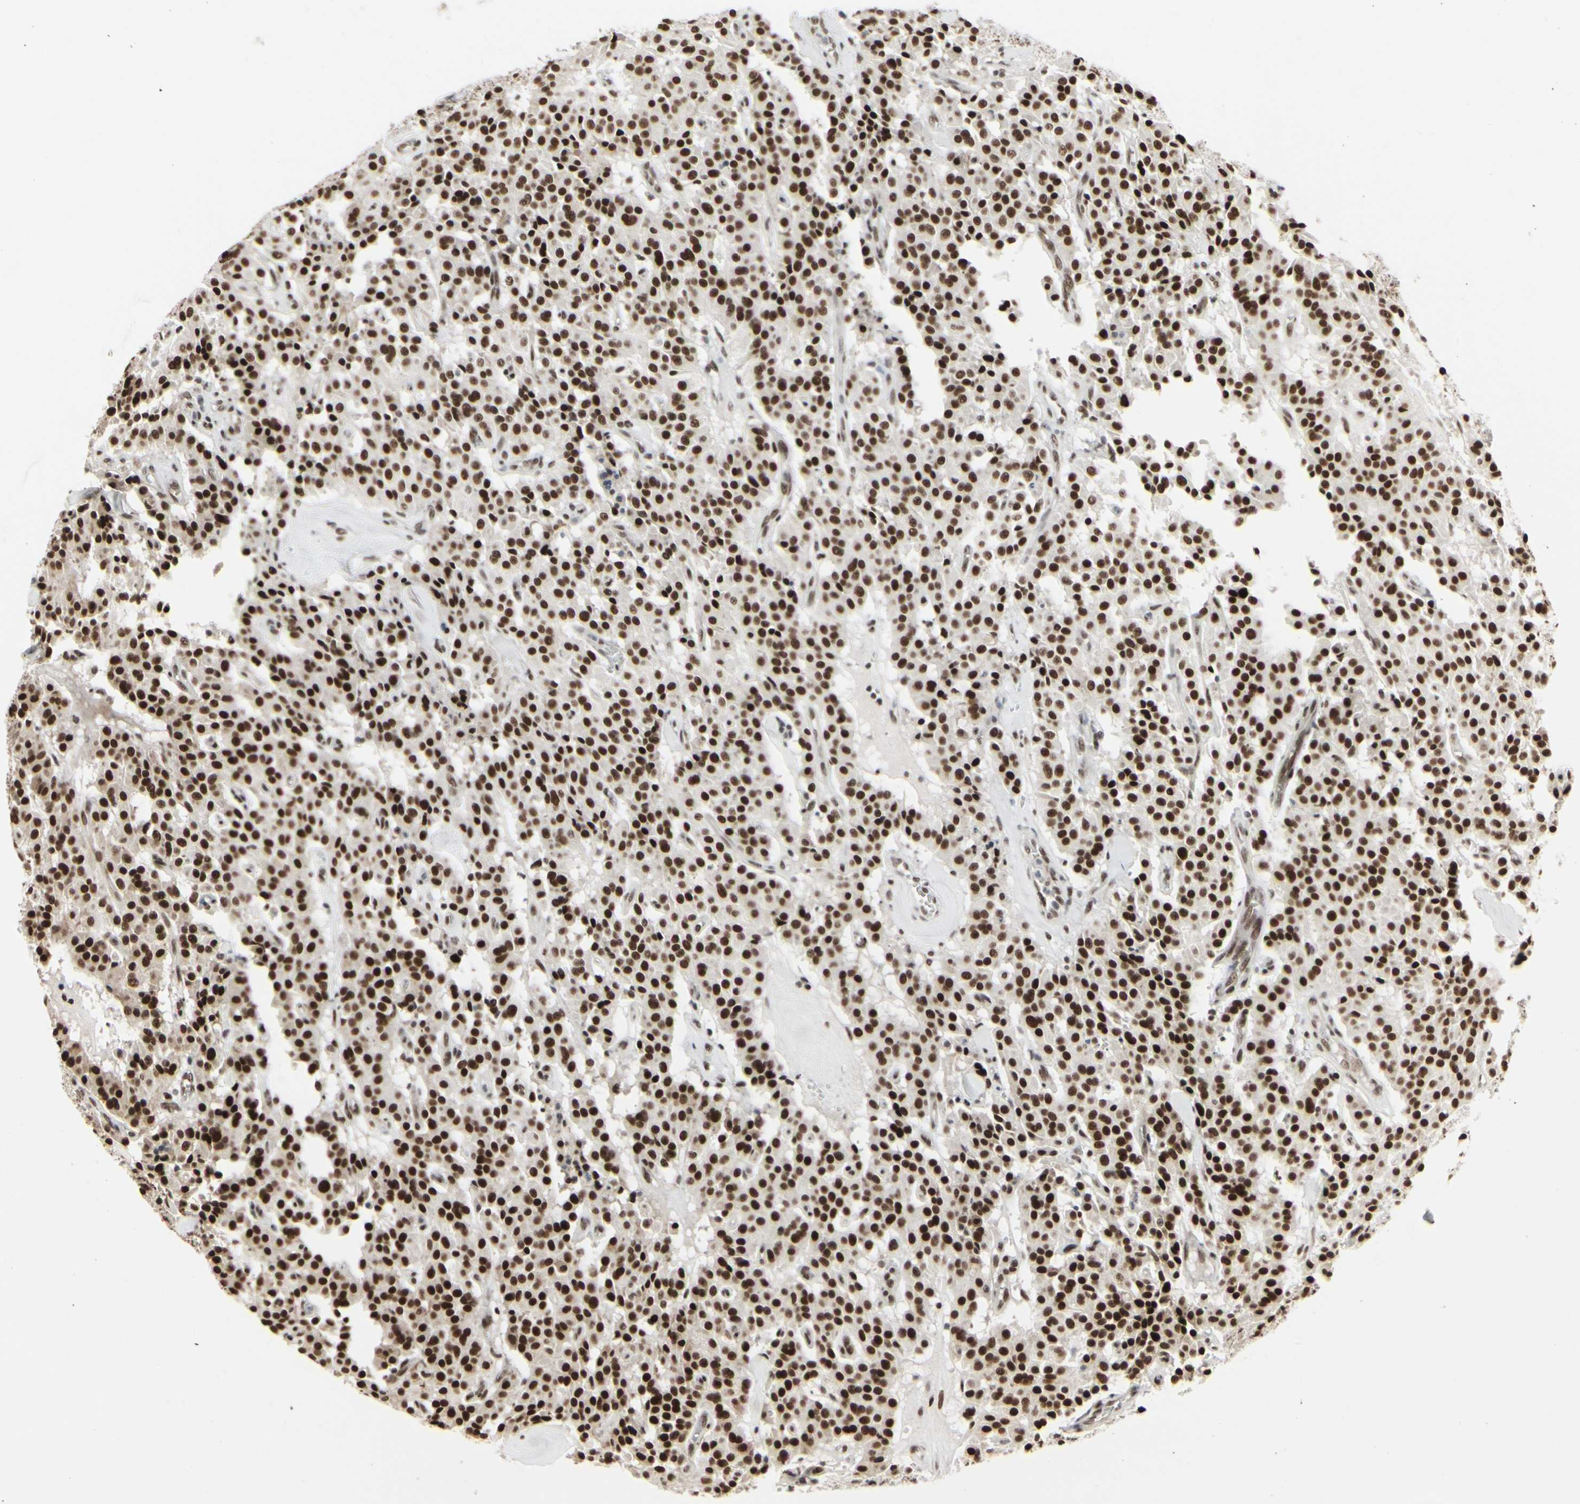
{"staining": {"intensity": "strong", "quantity": ">75%", "location": "nuclear"}, "tissue": "carcinoid", "cell_type": "Tumor cells", "image_type": "cancer", "snomed": [{"axis": "morphology", "description": "Carcinoid, malignant, NOS"}, {"axis": "topography", "description": "Lung"}], "caption": "About >75% of tumor cells in human carcinoid display strong nuclear protein positivity as visualized by brown immunohistochemical staining.", "gene": "HMG20A", "patient": {"sex": "male", "age": 30}}